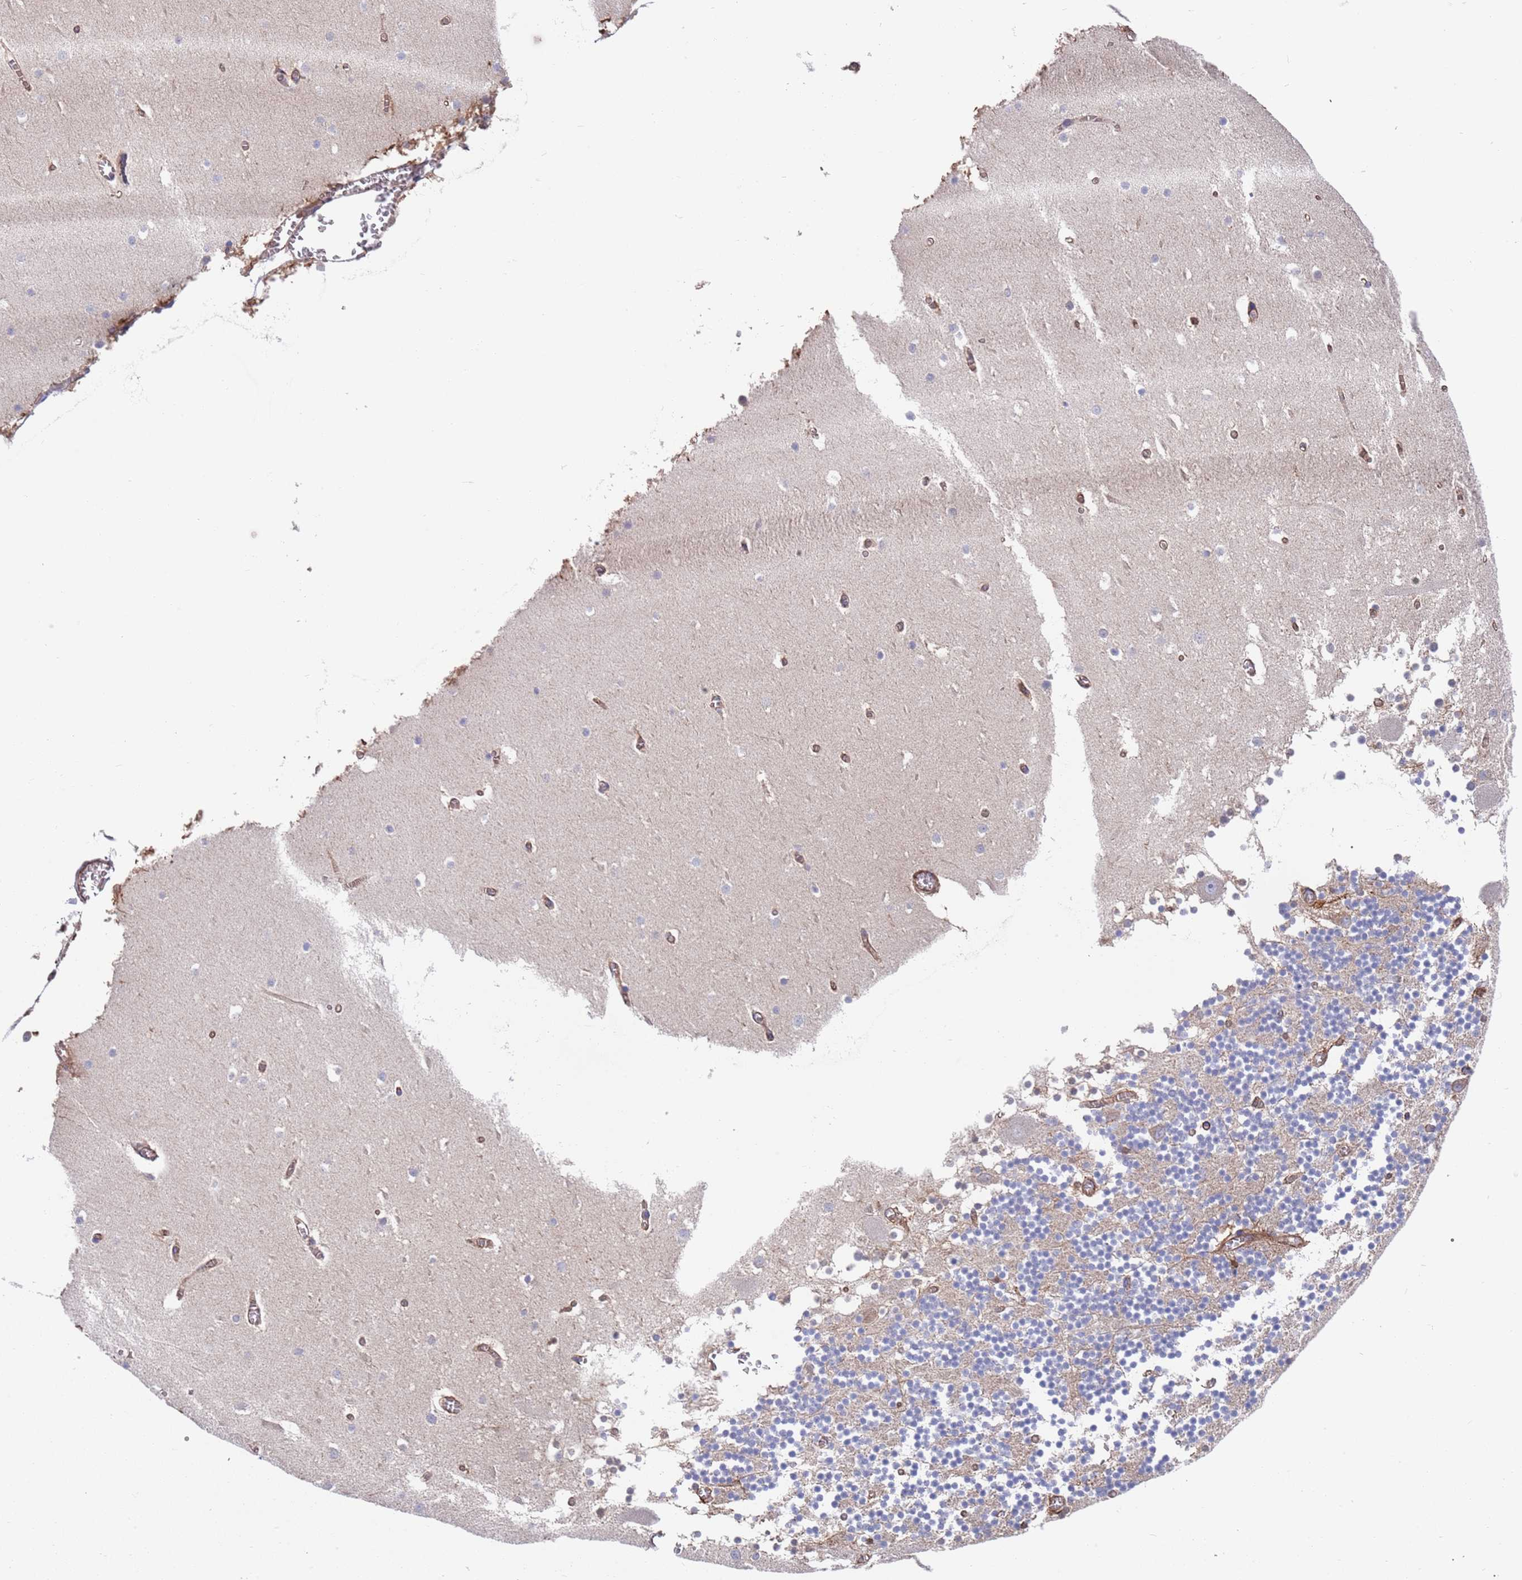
{"staining": {"intensity": "negative", "quantity": "none", "location": "none"}, "tissue": "cerebellum", "cell_type": "Cells in granular layer", "image_type": "normal", "snomed": [{"axis": "morphology", "description": "Normal tissue, NOS"}, {"axis": "topography", "description": "Cerebellum"}], "caption": "Immunohistochemistry (IHC) of benign cerebellum demonstrates no positivity in cells in granular layer.", "gene": "JAKMIP2", "patient": {"sex": "female", "age": 28}}